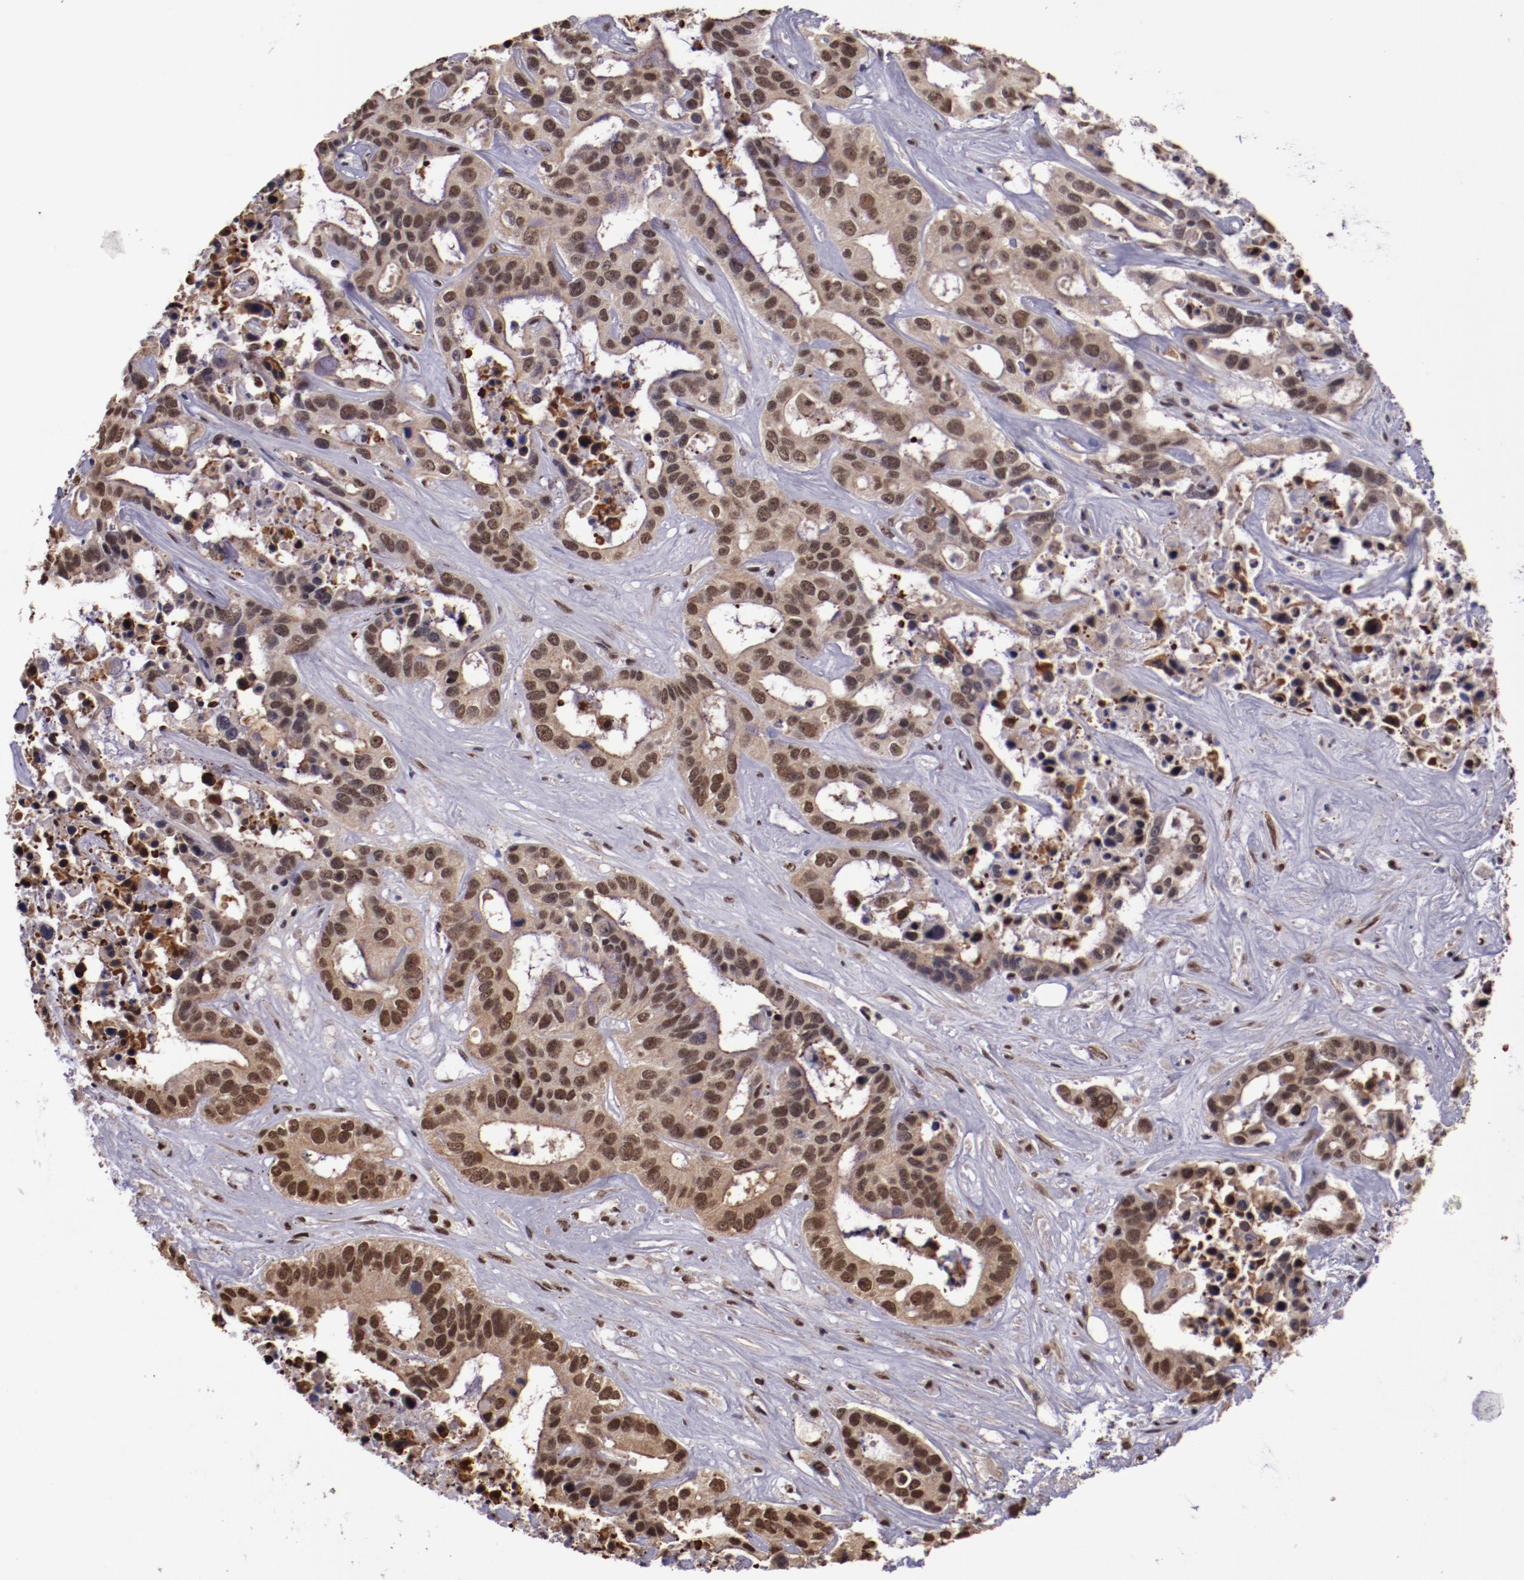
{"staining": {"intensity": "moderate", "quantity": ">75%", "location": "cytoplasmic/membranous,nuclear"}, "tissue": "liver cancer", "cell_type": "Tumor cells", "image_type": "cancer", "snomed": [{"axis": "morphology", "description": "Cholangiocarcinoma"}, {"axis": "topography", "description": "Liver"}], "caption": "IHC histopathology image of human liver cancer (cholangiocarcinoma) stained for a protein (brown), which reveals medium levels of moderate cytoplasmic/membranous and nuclear expression in about >75% of tumor cells.", "gene": "CECR2", "patient": {"sex": "female", "age": 65}}